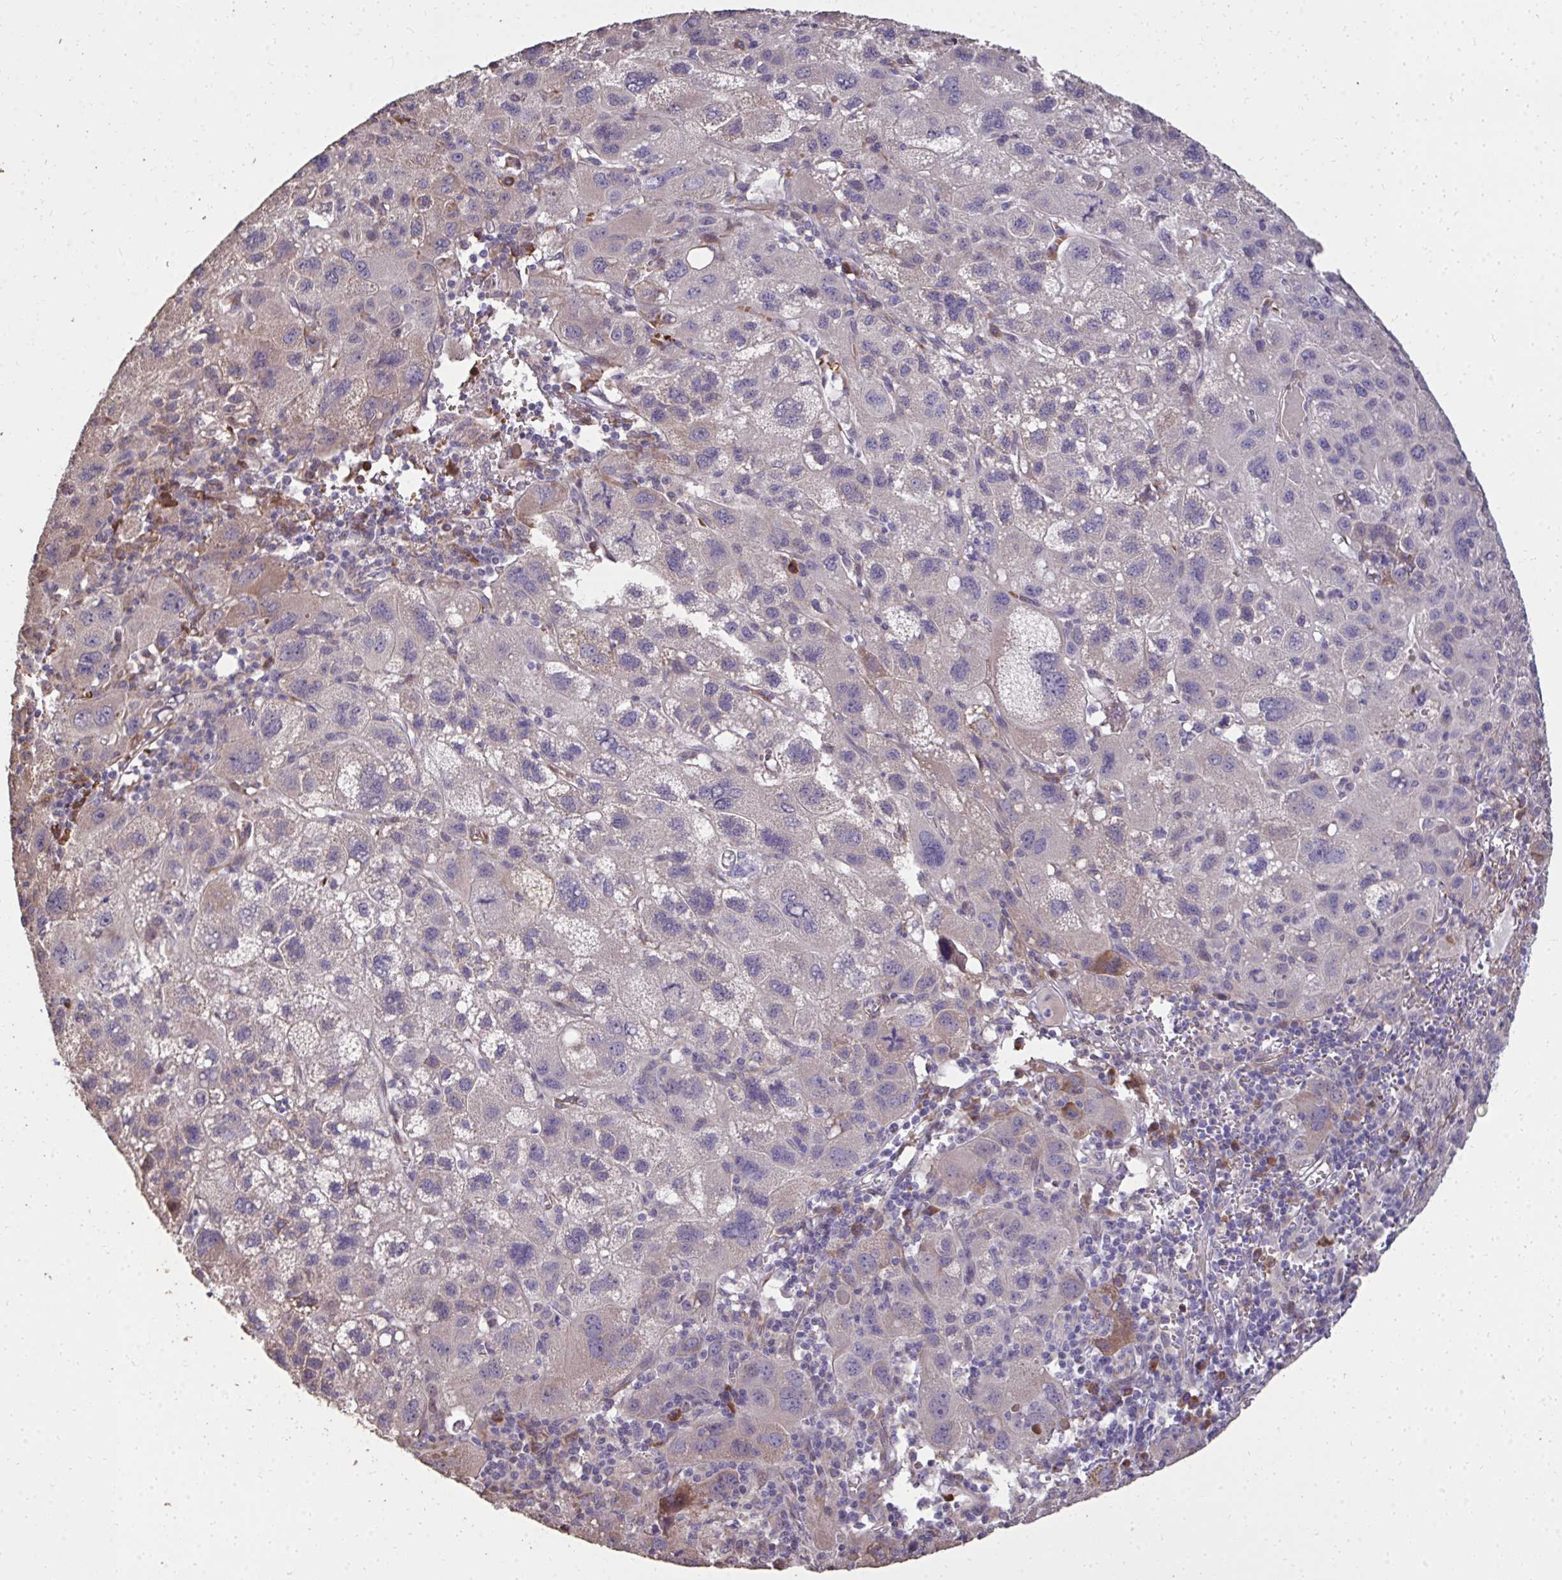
{"staining": {"intensity": "negative", "quantity": "none", "location": "none"}, "tissue": "liver cancer", "cell_type": "Tumor cells", "image_type": "cancer", "snomed": [{"axis": "morphology", "description": "Carcinoma, Hepatocellular, NOS"}, {"axis": "topography", "description": "Liver"}], "caption": "This is an immunohistochemistry image of human liver hepatocellular carcinoma. There is no positivity in tumor cells.", "gene": "FIBCD1", "patient": {"sex": "female", "age": 77}}